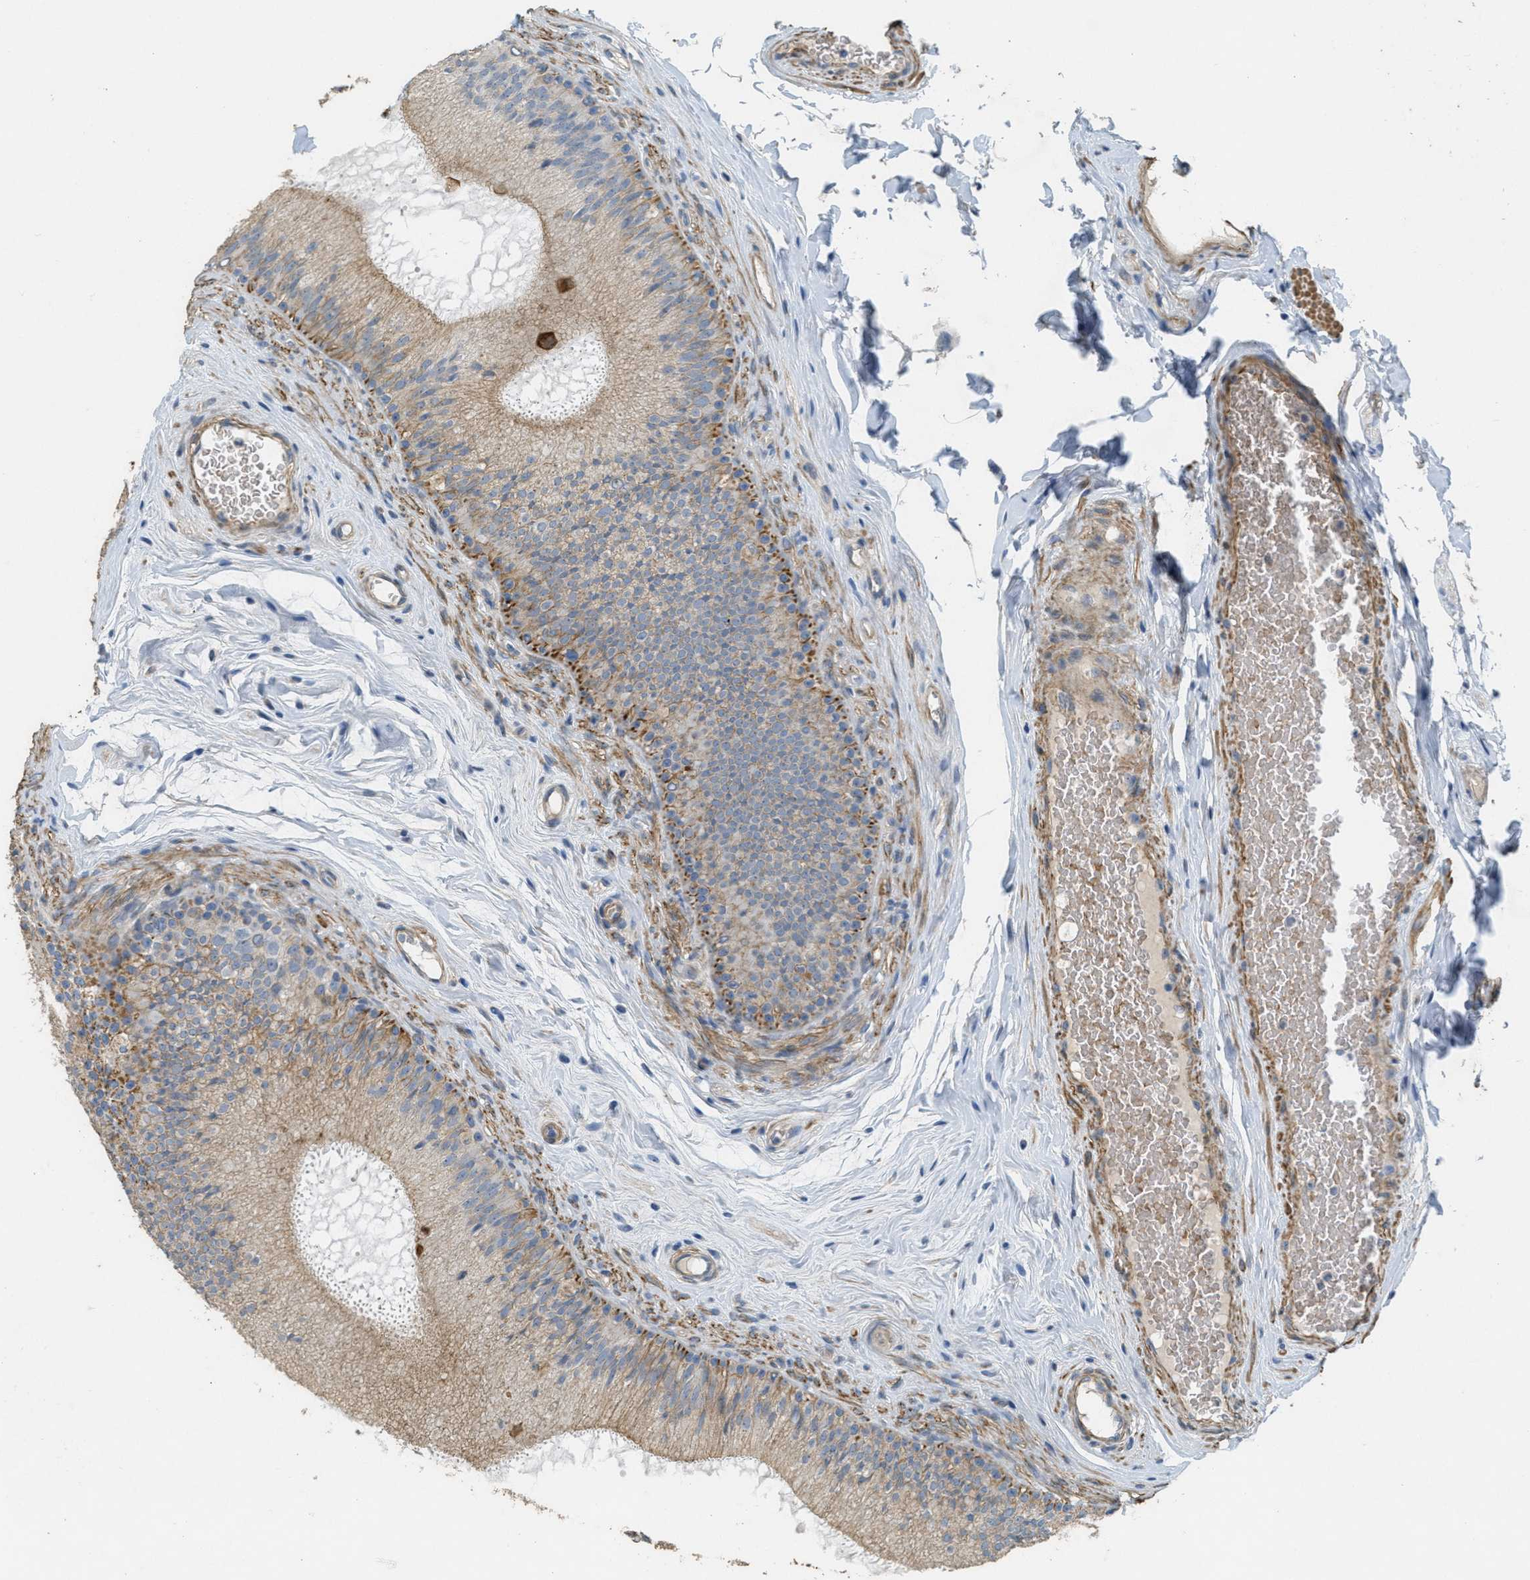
{"staining": {"intensity": "moderate", "quantity": ">75%", "location": "cytoplasmic/membranous"}, "tissue": "epididymis", "cell_type": "Glandular cells", "image_type": "normal", "snomed": [{"axis": "morphology", "description": "Normal tissue, NOS"}, {"axis": "topography", "description": "Testis"}, {"axis": "topography", "description": "Epididymis"}], "caption": "This image reveals immunohistochemistry staining of unremarkable human epididymis, with medium moderate cytoplasmic/membranous positivity in about >75% of glandular cells.", "gene": "MRS2", "patient": {"sex": "male", "age": 36}}